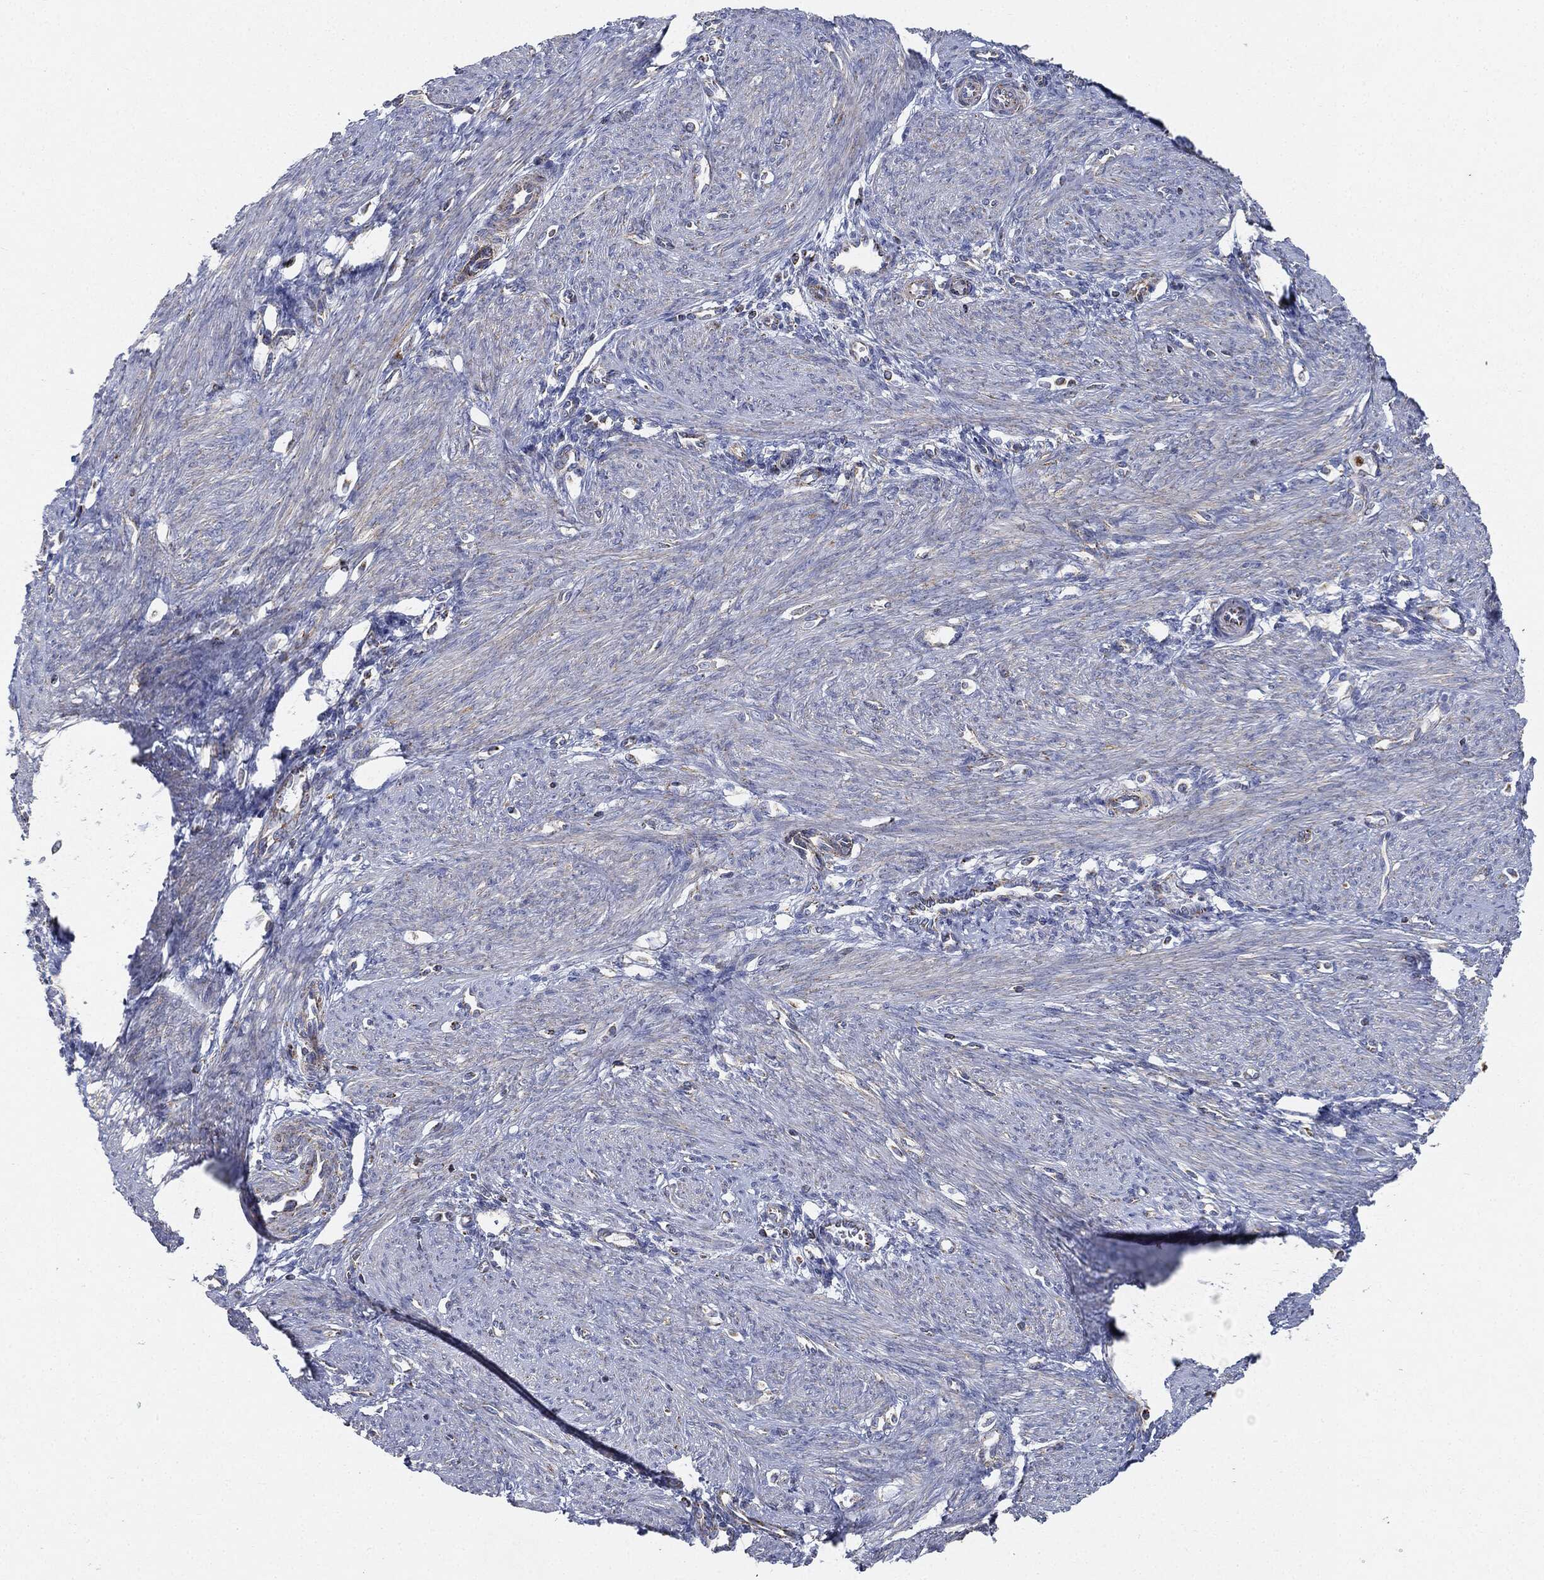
{"staining": {"intensity": "moderate", "quantity": "<25%", "location": "cytoplasmic/membranous"}, "tissue": "endometrium", "cell_type": "Cells in endometrial stroma", "image_type": "normal", "snomed": [{"axis": "morphology", "description": "Normal tissue, NOS"}, {"axis": "topography", "description": "Endometrium"}], "caption": "Immunohistochemistry (DAB (3,3'-diaminobenzidine)) staining of unremarkable human endometrium demonstrates moderate cytoplasmic/membranous protein staining in about <25% of cells in endometrial stroma.", "gene": "CAPN15", "patient": {"sex": "female", "age": 39}}